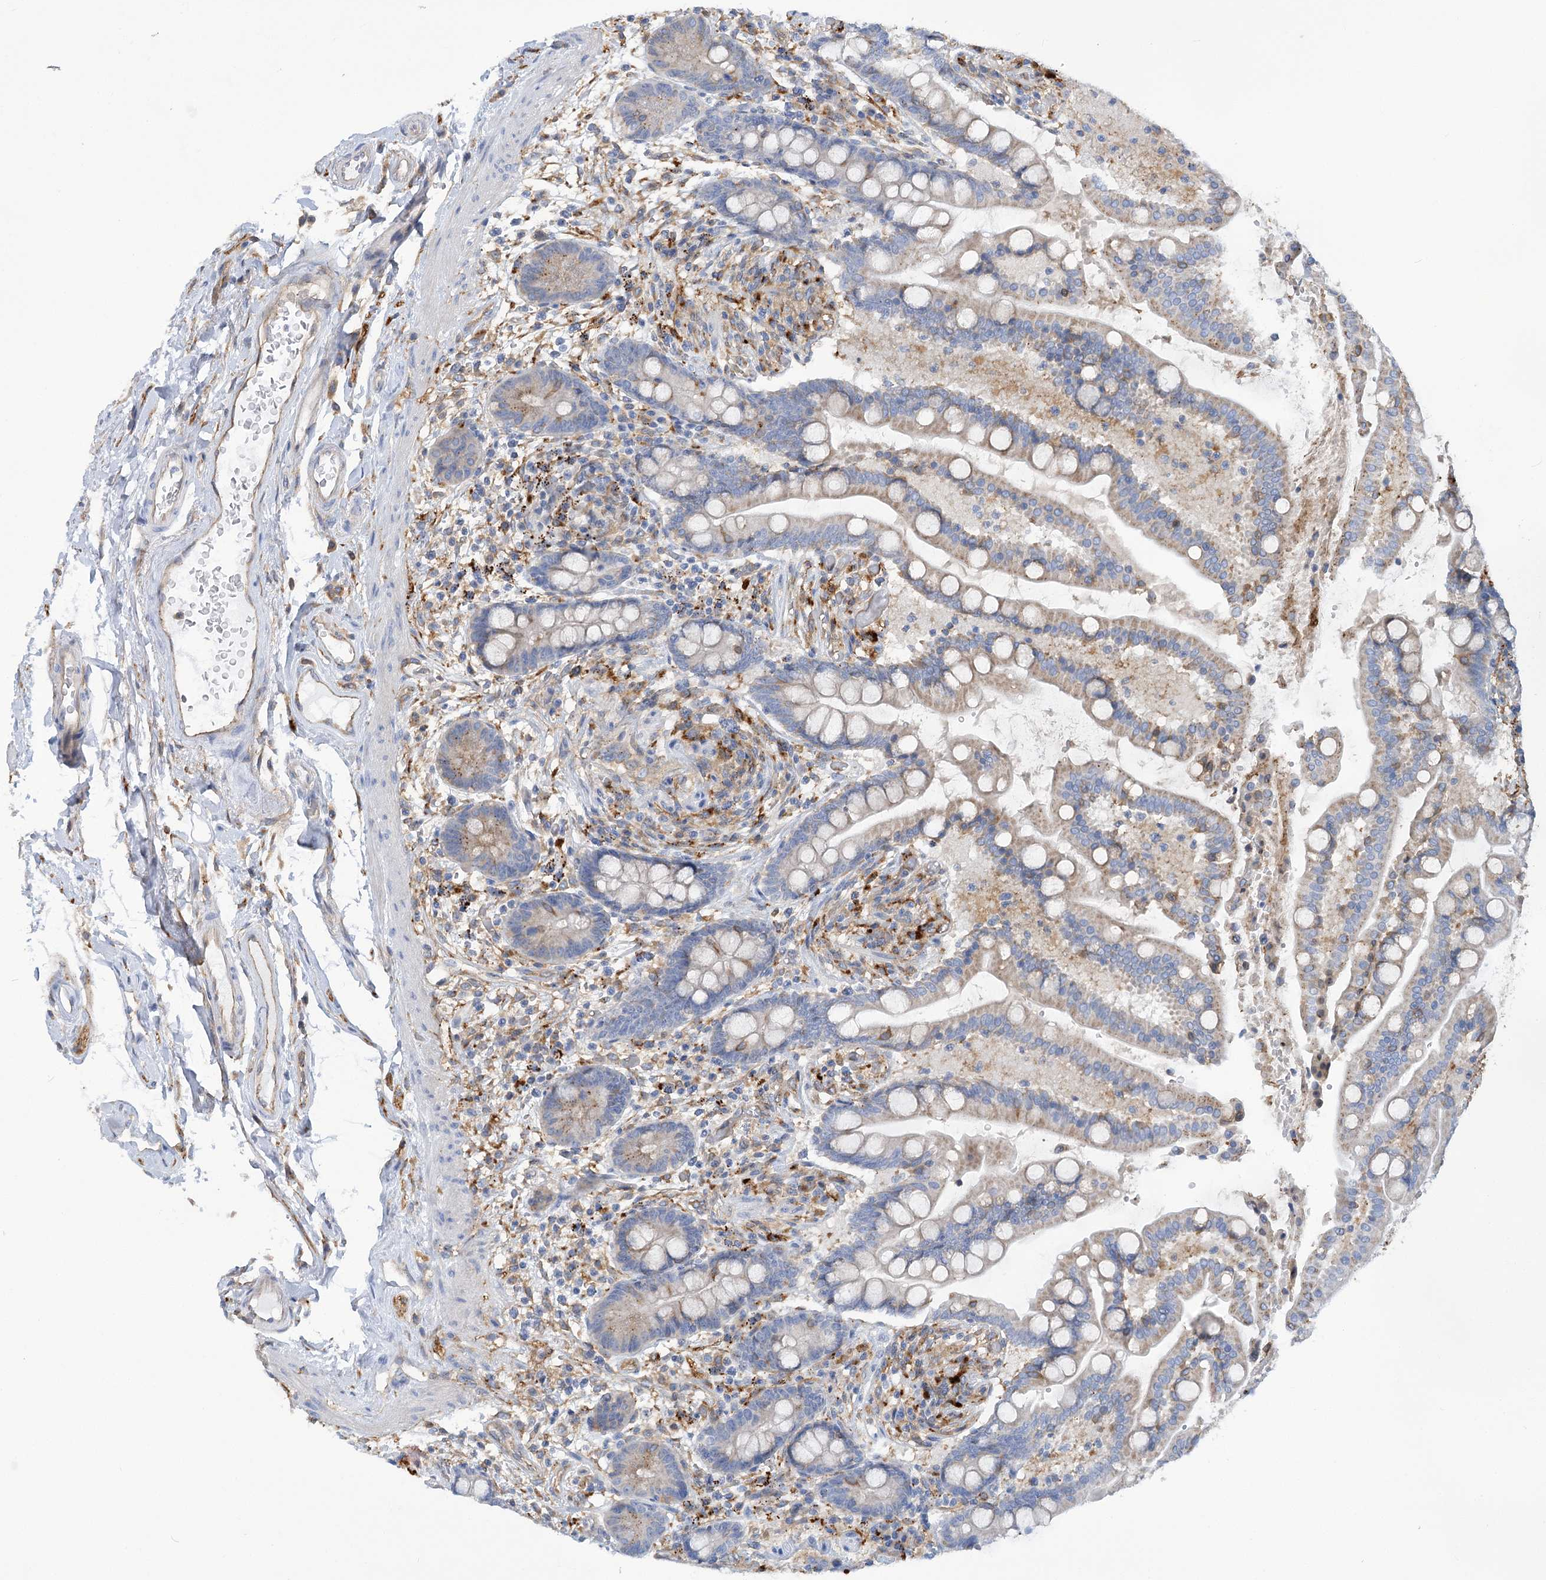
{"staining": {"intensity": "moderate", "quantity": ">75%", "location": "cytoplasmic/membranous"}, "tissue": "colon", "cell_type": "Endothelial cells", "image_type": "normal", "snomed": [{"axis": "morphology", "description": "Normal tissue, NOS"}, {"axis": "topography", "description": "Colon"}], "caption": "This micrograph exhibits unremarkable colon stained with immunohistochemistry (IHC) to label a protein in brown. The cytoplasmic/membranous of endothelial cells show moderate positivity for the protein. Nuclei are counter-stained blue.", "gene": "GUSB", "patient": {"sex": "male", "age": 73}}